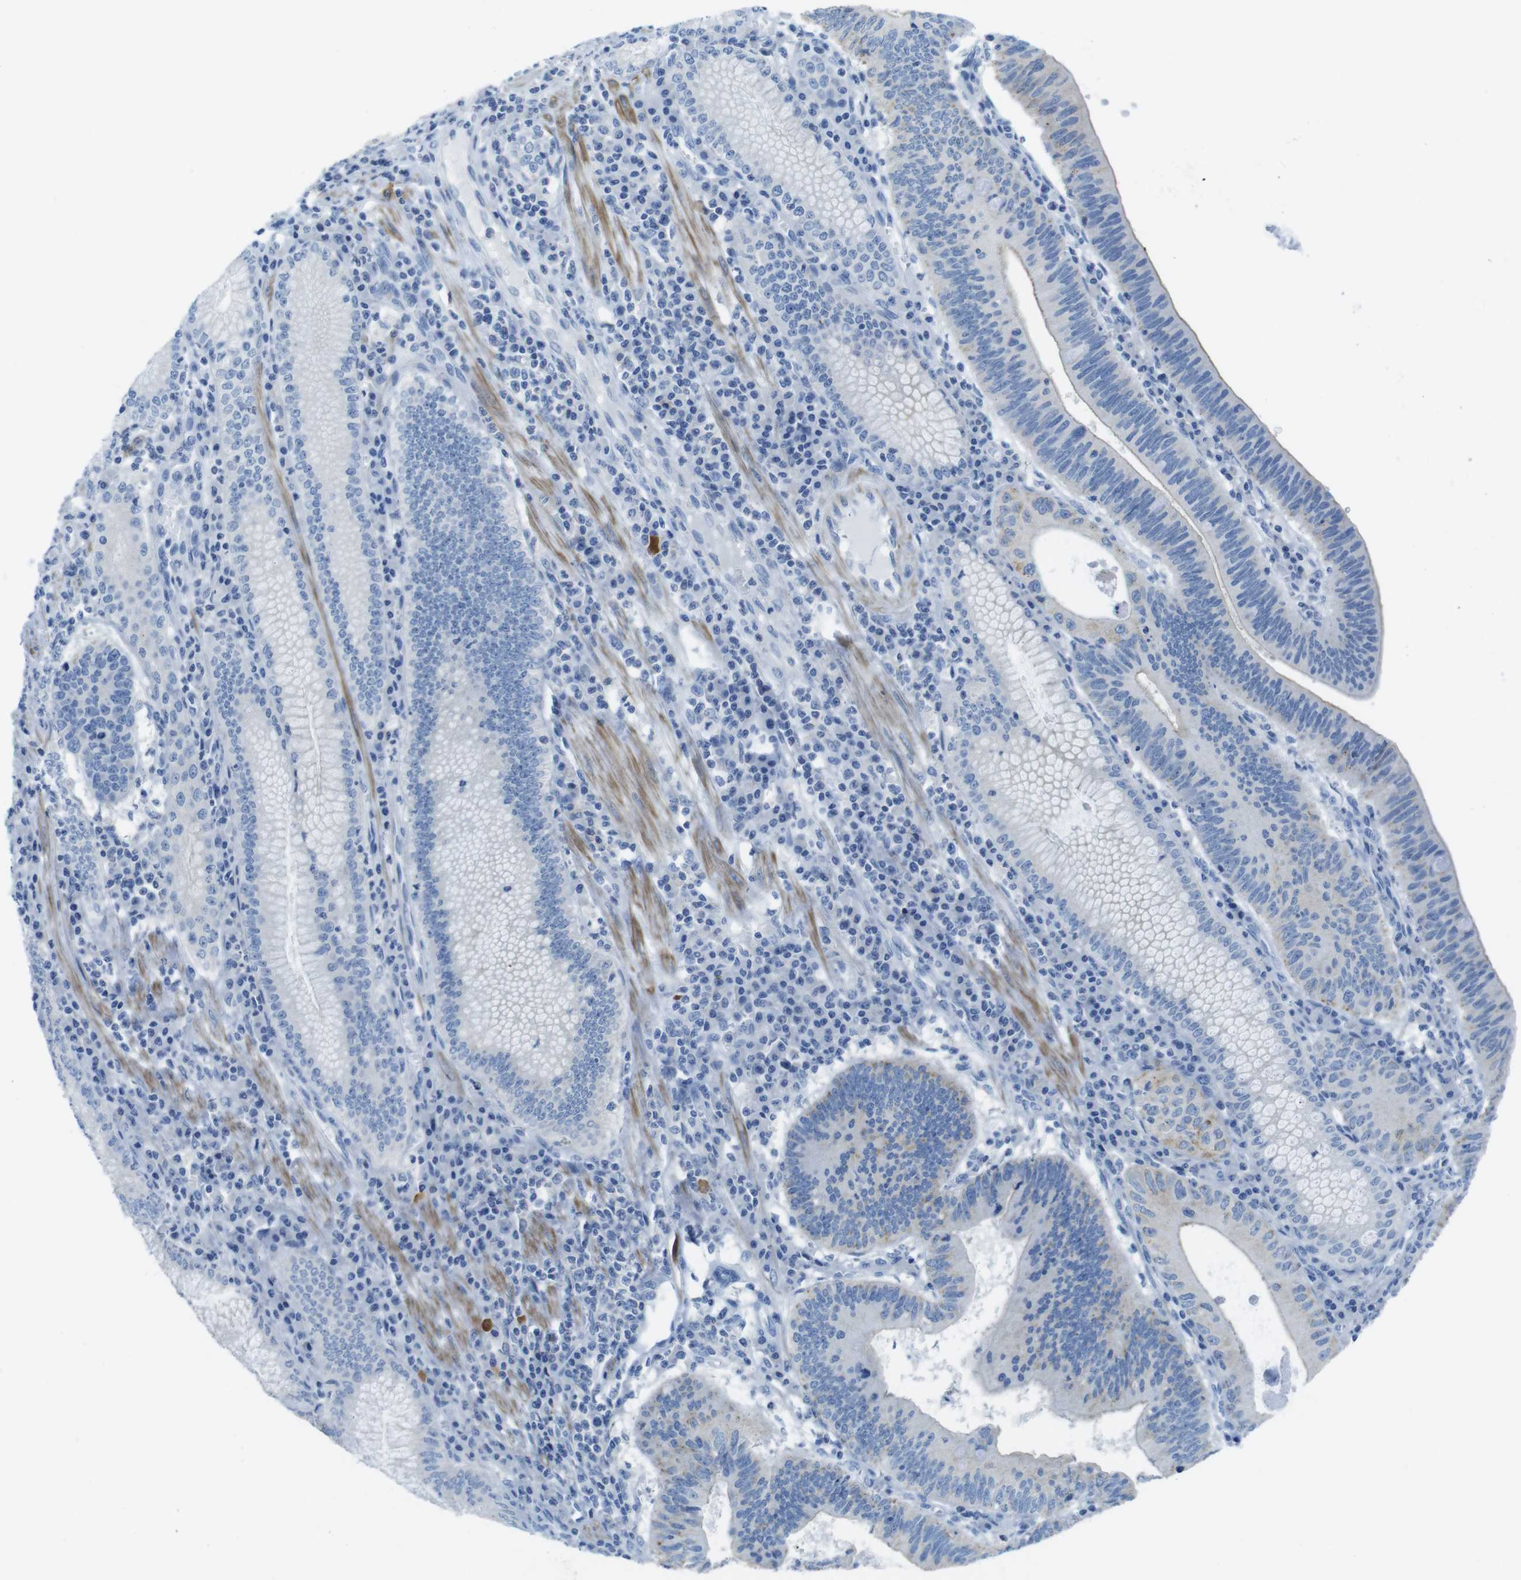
{"staining": {"intensity": "negative", "quantity": "none", "location": "none"}, "tissue": "stomach cancer", "cell_type": "Tumor cells", "image_type": "cancer", "snomed": [{"axis": "morphology", "description": "Adenocarcinoma, NOS"}, {"axis": "topography", "description": "Stomach"}], "caption": "High power microscopy micrograph of an IHC photomicrograph of stomach cancer, revealing no significant expression in tumor cells.", "gene": "ASIC5", "patient": {"sex": "male", "age": 59}}